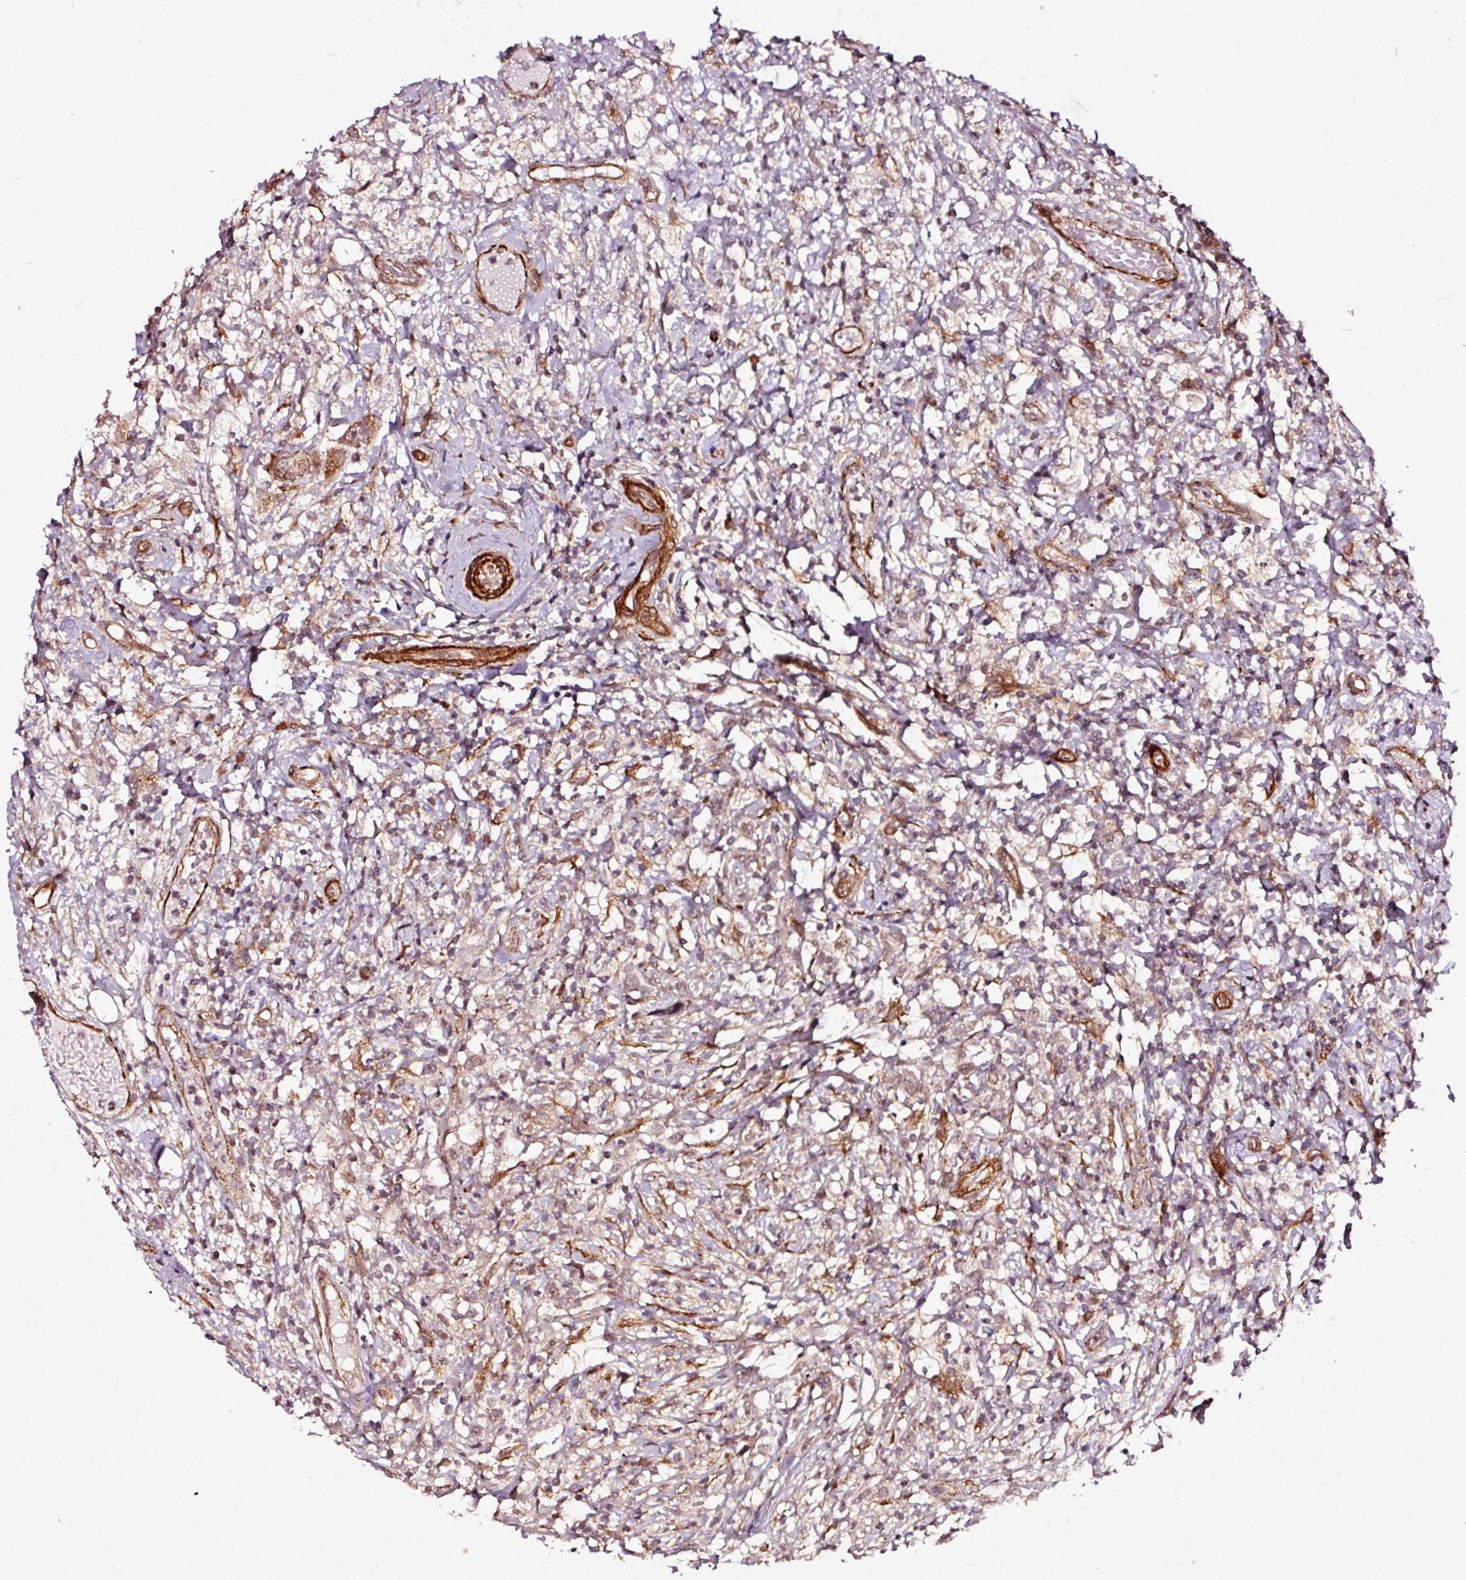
{"staining": {"intensity": "negative", "quantity": "none", "location": "none"}, "tissue": "lymphoma", "cell_type": "Tumor cells", "image_type": "cancer", "snomed": [{"axis": "morphology", "description": "Hodgkin's disease, NOS"}, {"axis": "topography", "description": "No Tissue"}], "caption": "A high-resolution image shows immunohistochemistry staining of lymphoma, which demonstrates no significant positivity in tumor cells.", "gene": "TPM1", "patient": {"sex": "female", "age": 21}}